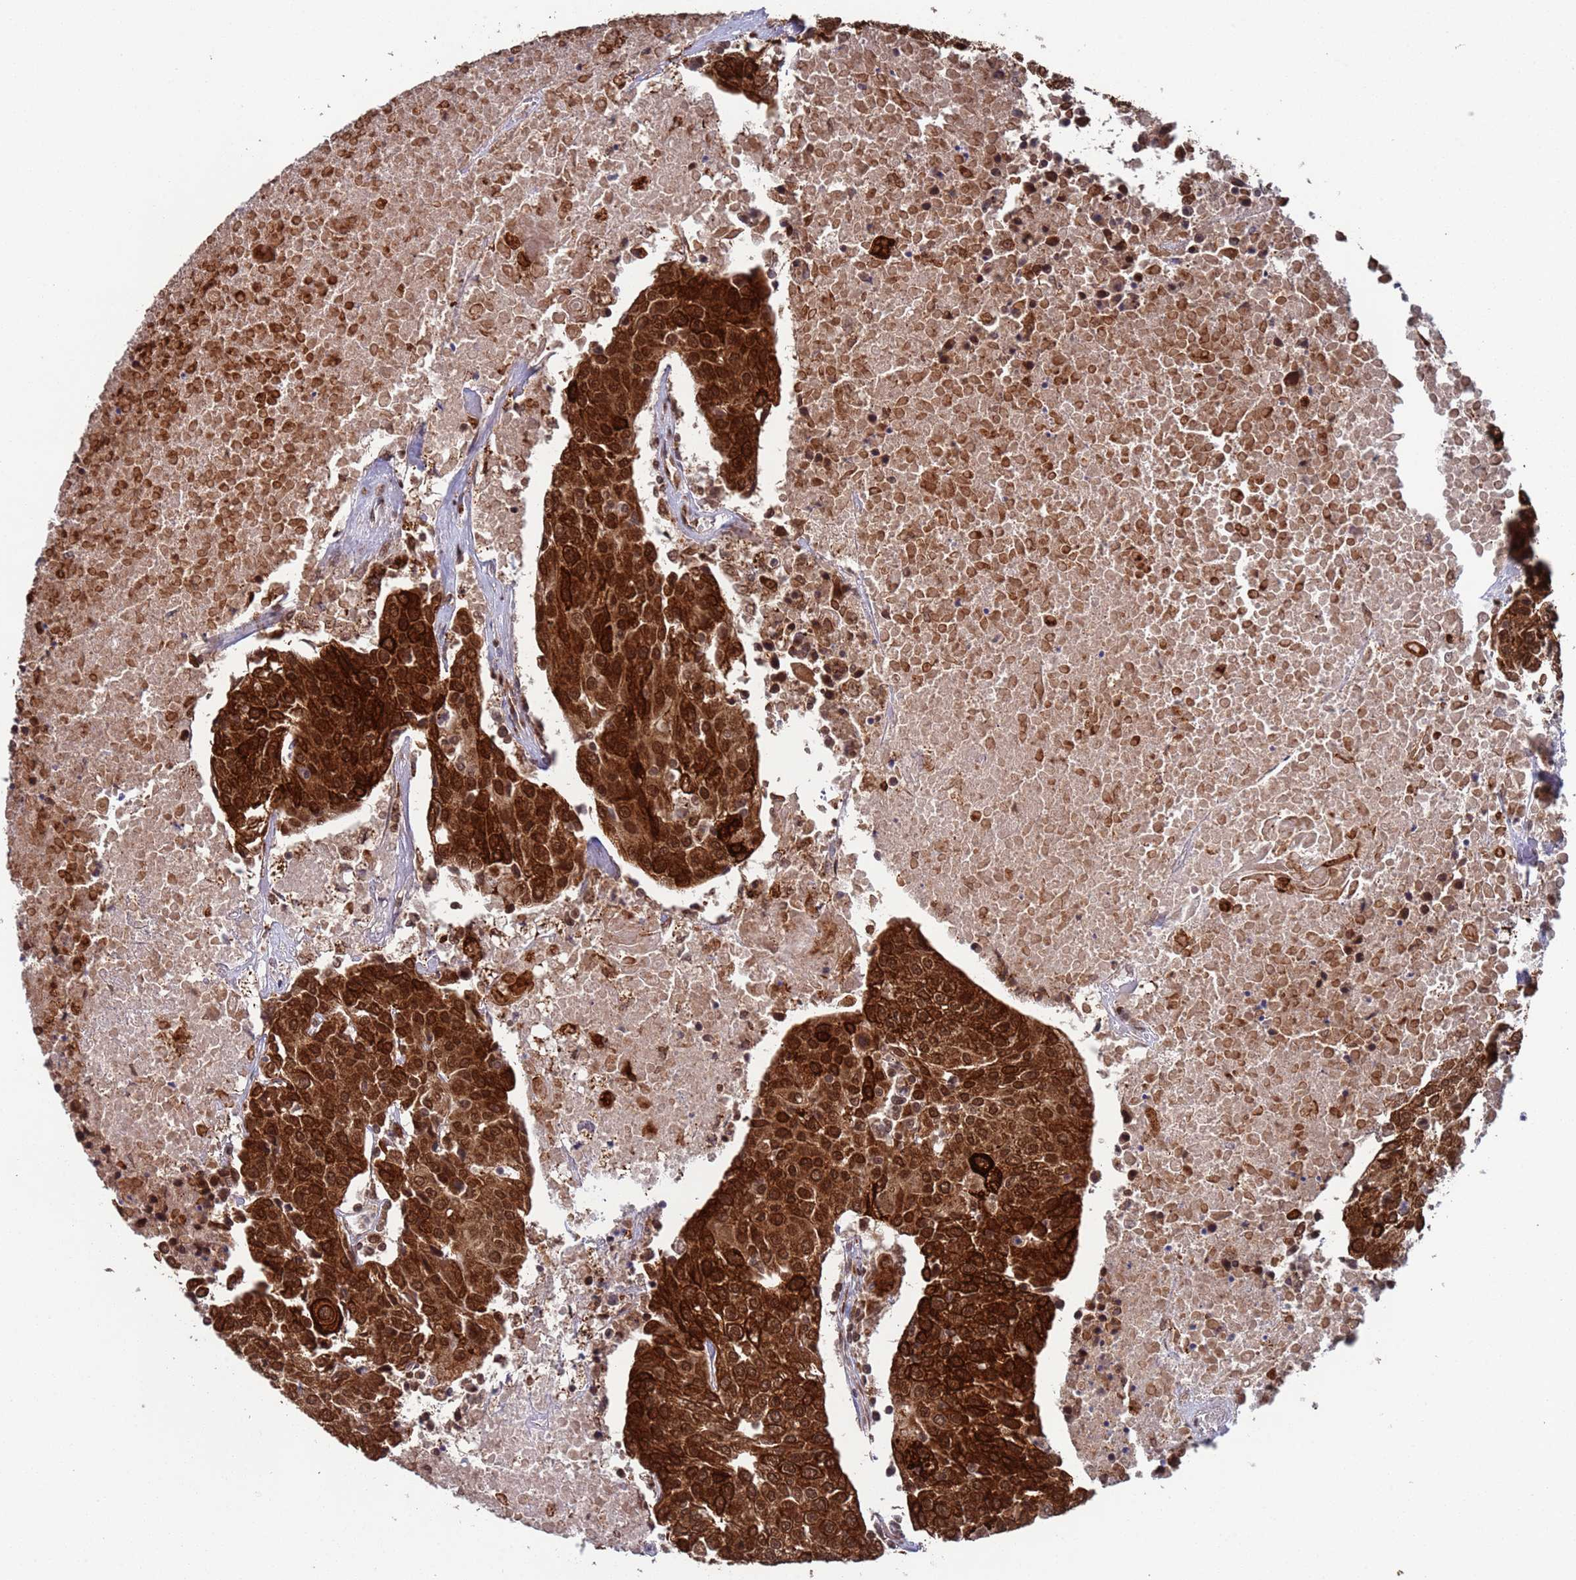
{"staining": {"intensity": "strong", "quantity": ">75%", "location": "cytoplasmic/membranous,nuclear"}, "tissue": "urothelial cancer", "cell_type": "Tumor cells", "image_type": "cancer", "snomed": [{"axis": "morphology", "description": "Urothelial carcinoma, High grade"}, {"axis": "topography", "description": "Urinary bladder"}], "caption": "Urothelial cancer stained with a protein marker reveals strong staining in tumor cells.", "gene": "FUBP3", "patient": {"sex": "female", "age": 85}}